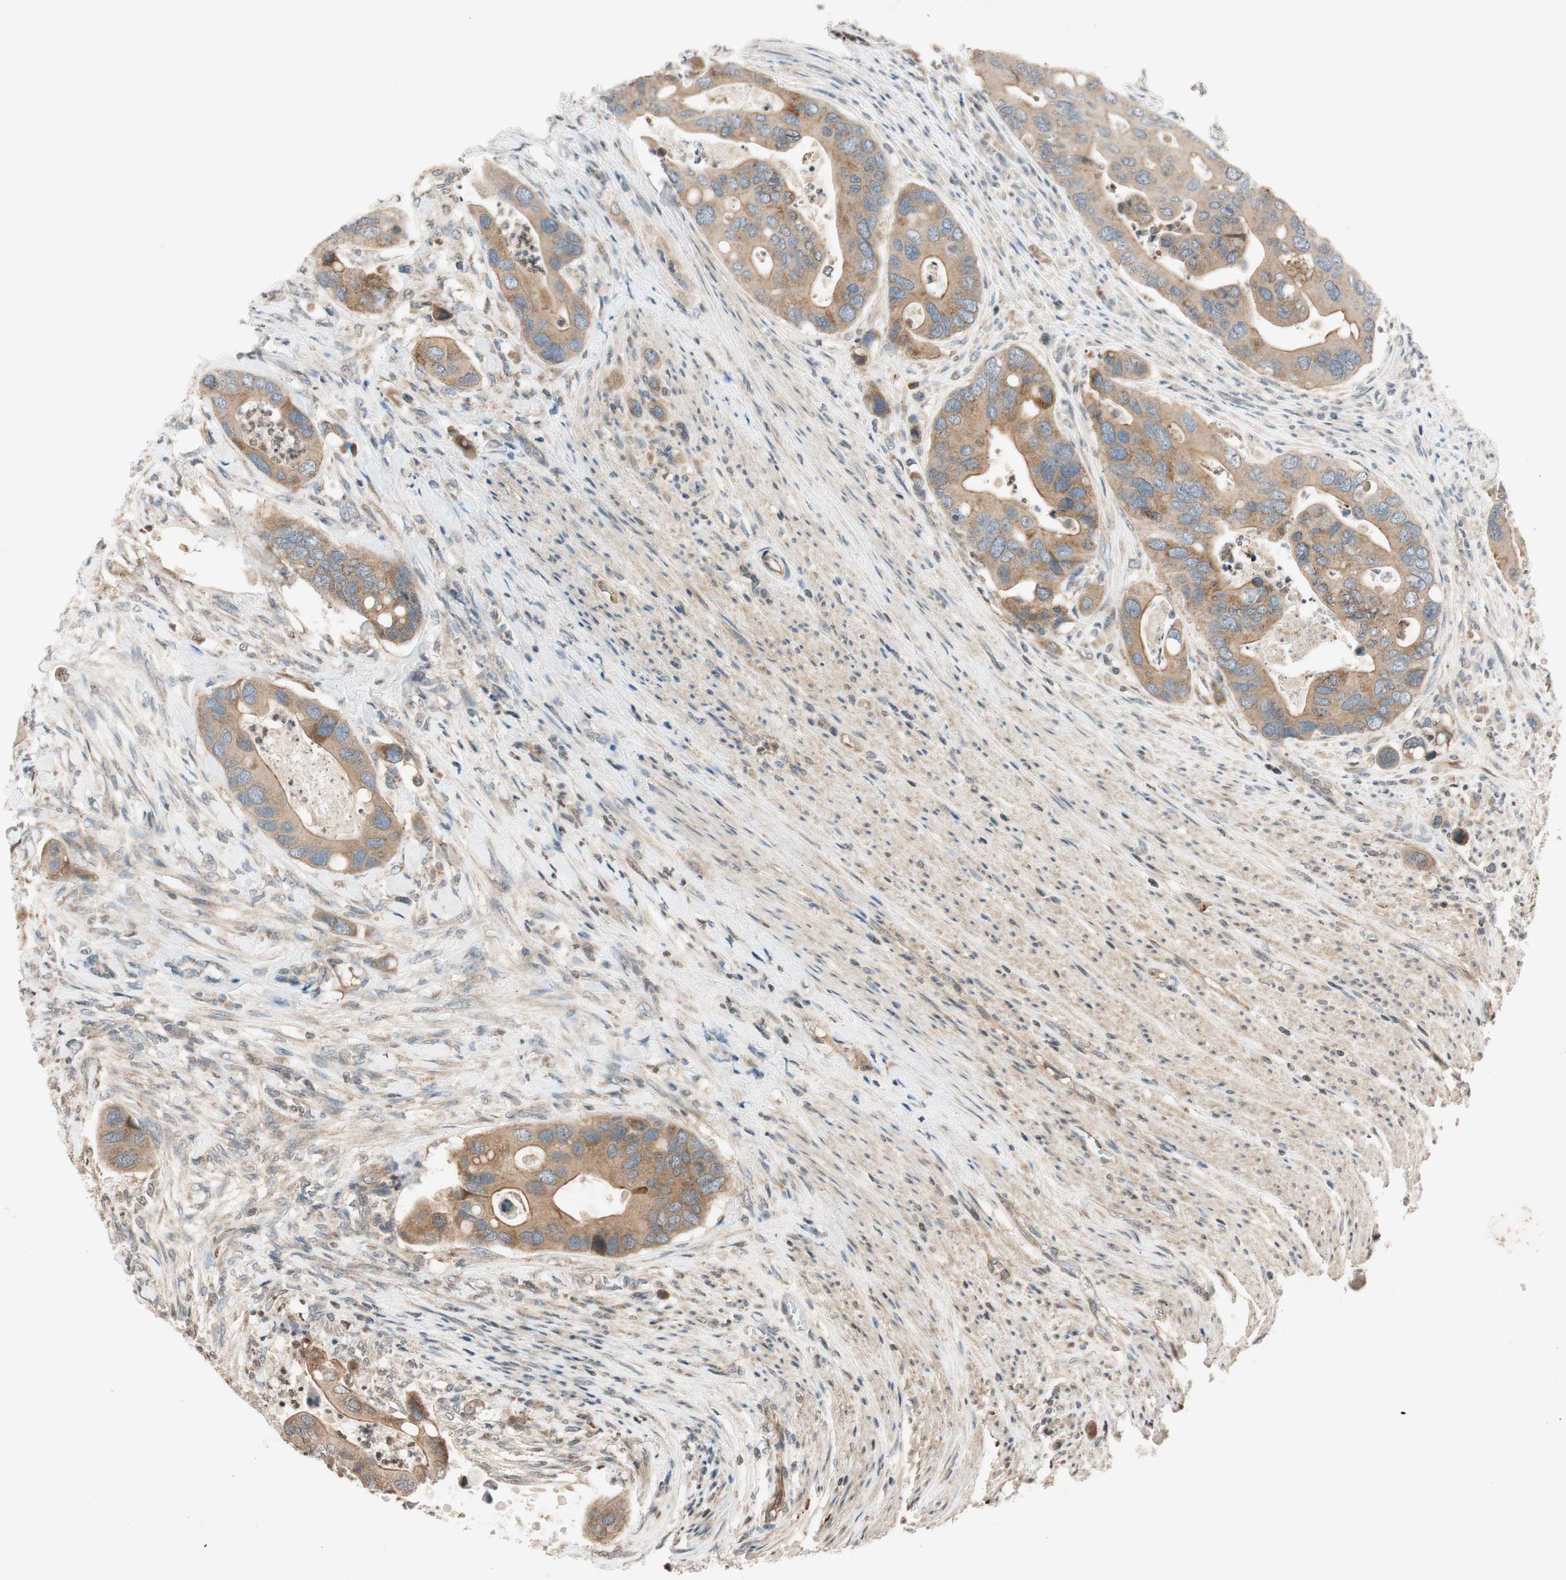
{"staining": {"intensity": "moderate", "quantity": ">75%", "location": "cytoplasmic/membranous"}, "tissue": "colorectal cancer", "cell_type": "Tumor cells", "image_type": "cancer", "snomed": [{"axis": "morphology", "description": "Adenocarcinoma, NOS"}, {"axis": "topography", "description": "Rectum"}], "caption": "A photomicrograph of adenocarcinoma (colorectal) stained for a protein exhibits moderate cytoplasmic/membranous brown staining in tumor cells.", "gene": "GCLM", "patient": {"sex": "female", "age": 57}}